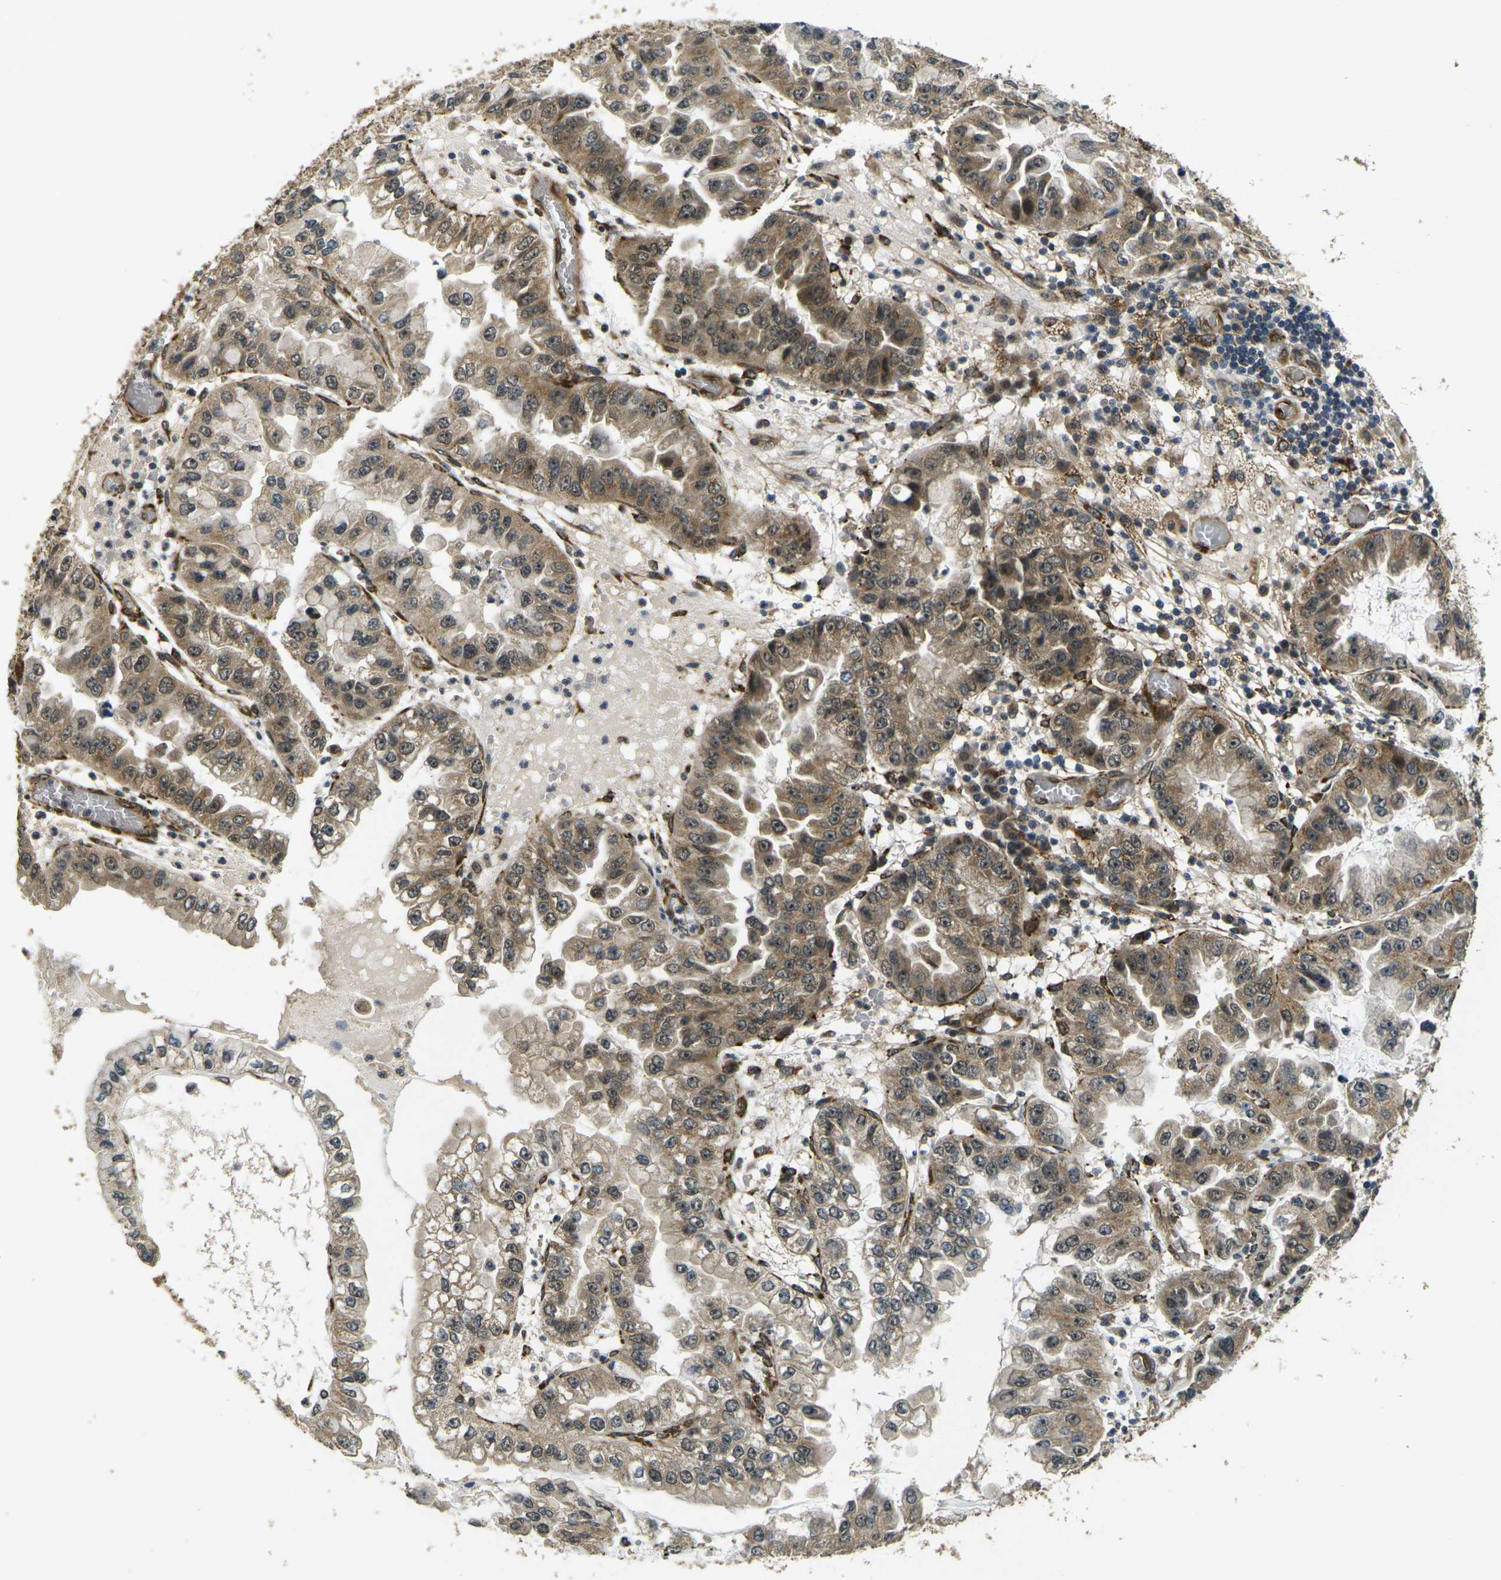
{"staining": {"intensity": "moderate", "quantity": ">75%", "location": "cytoplasmic/membranous"}, "tissue": "liver cancer", "cell_type": "Tumor cells", "image_type": "cancer", "snomed": [{"axis": "morphology", "description": "Cholangiocarcinoma"}, {"axis": "topography", "description": "Liver"}], "caption": "IHC (DAB) staining of human cholangiocarcinoma (liver) exhibits moderate cytoplasmic/membranous protein expression in approximately >75% of tumor cells.", "gene": "FUT11", "patient": {"sex": "female", "age": 79}}